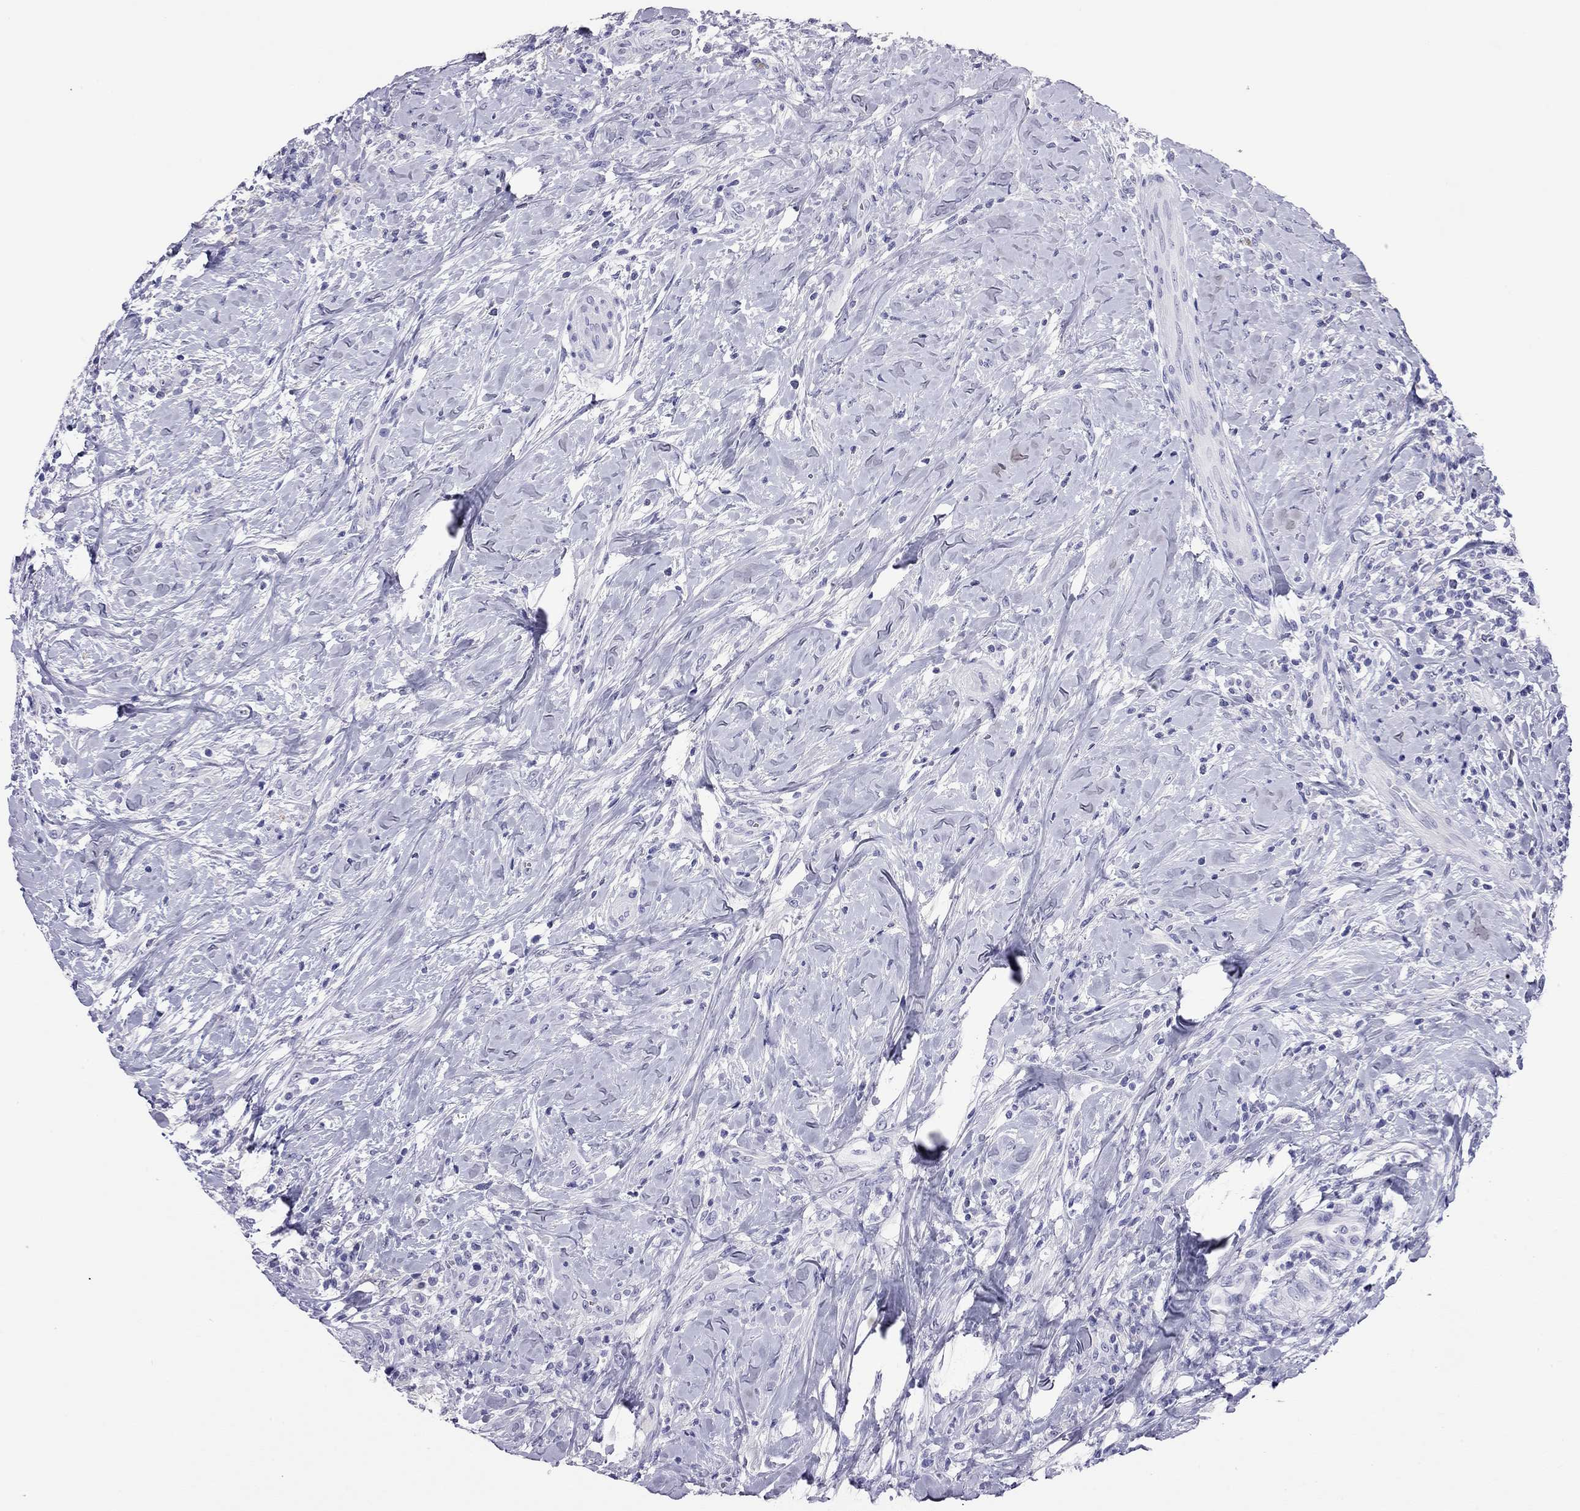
{"staining": {"intensity": "negative", "quantity": "none", "location": "none"}, "tissue": "head and neck cancer", "cell_type": "Tumor cells", "image_type": "cancer", "snomed": [{"axis": "morphology", "description": "Squamous cell carcinoma, NOS"}, {"axis": "topography", "description": "Head-Neck"}], "caption": "DAB (3,3'-diaminobenzidine) immunohistochemical staining of human head and neck cancer displays no significant positivity in tumor cells.", "gene": "ODF4", "patient": {"sex": "male", "age": 69}}